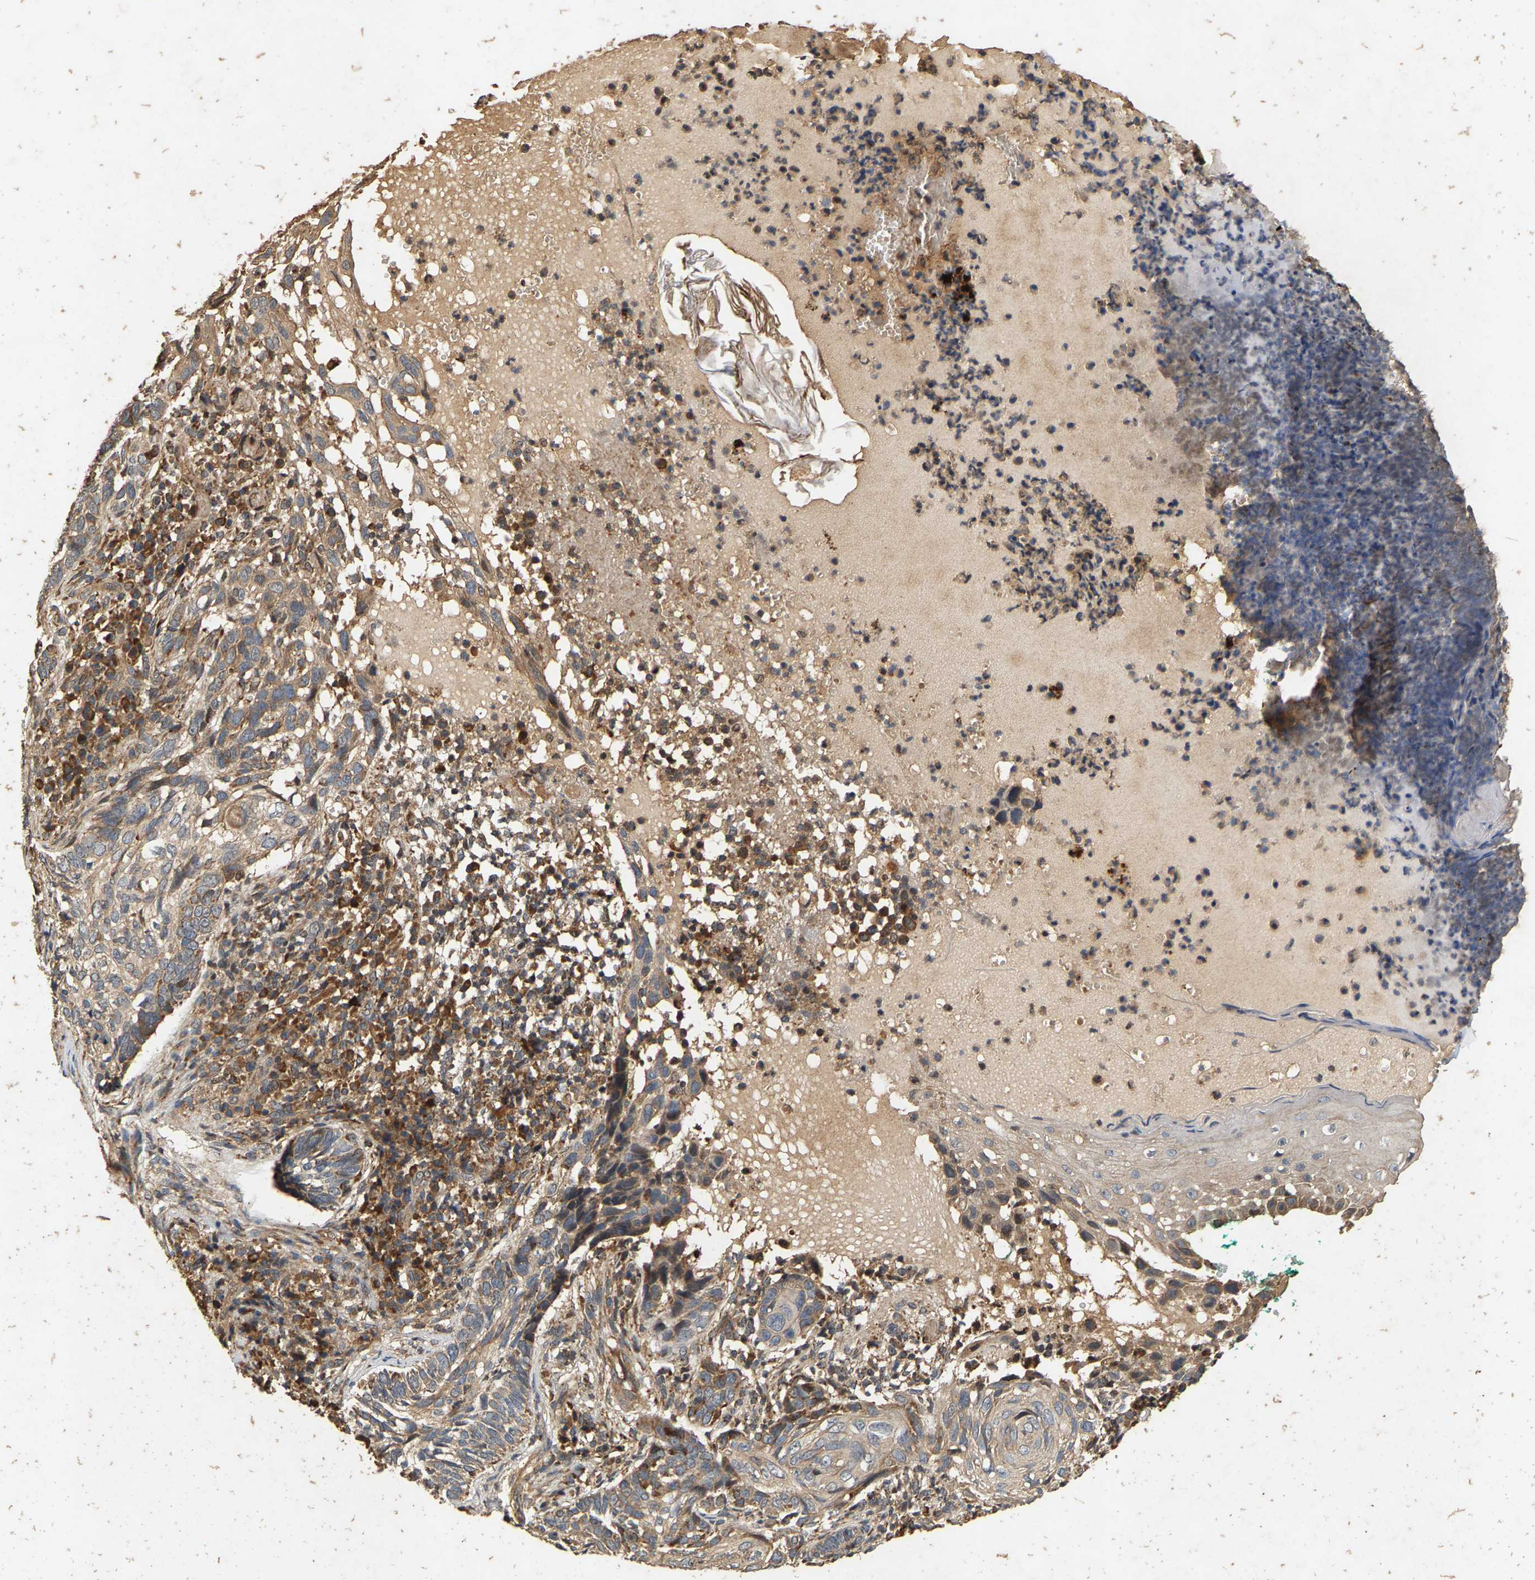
{"staining": {"intensity": "weak", "quantity": ">75%", "location": "cytoplasmic/membranous"}, "tissue": "skin cancer", "cell_type": "Tumor cells", "image_type": "cancer", "snomed": [{"axis": "morphology", "description": "Basal cell carcinoma"}, {"axis": "topography", "description": "Skin"}], "caption": "High-magnification brightfield microscopy of basal cell carcinoma (skin) stained with DAB (brown) and counterstained with hematoxylin (blue). tumor cells exhibit weak cytoplasmic/membranous positivity is seen in approximately>75% of cells.", "gene": "CIDEC", "patient": {"sex": "female", "age": 89}}